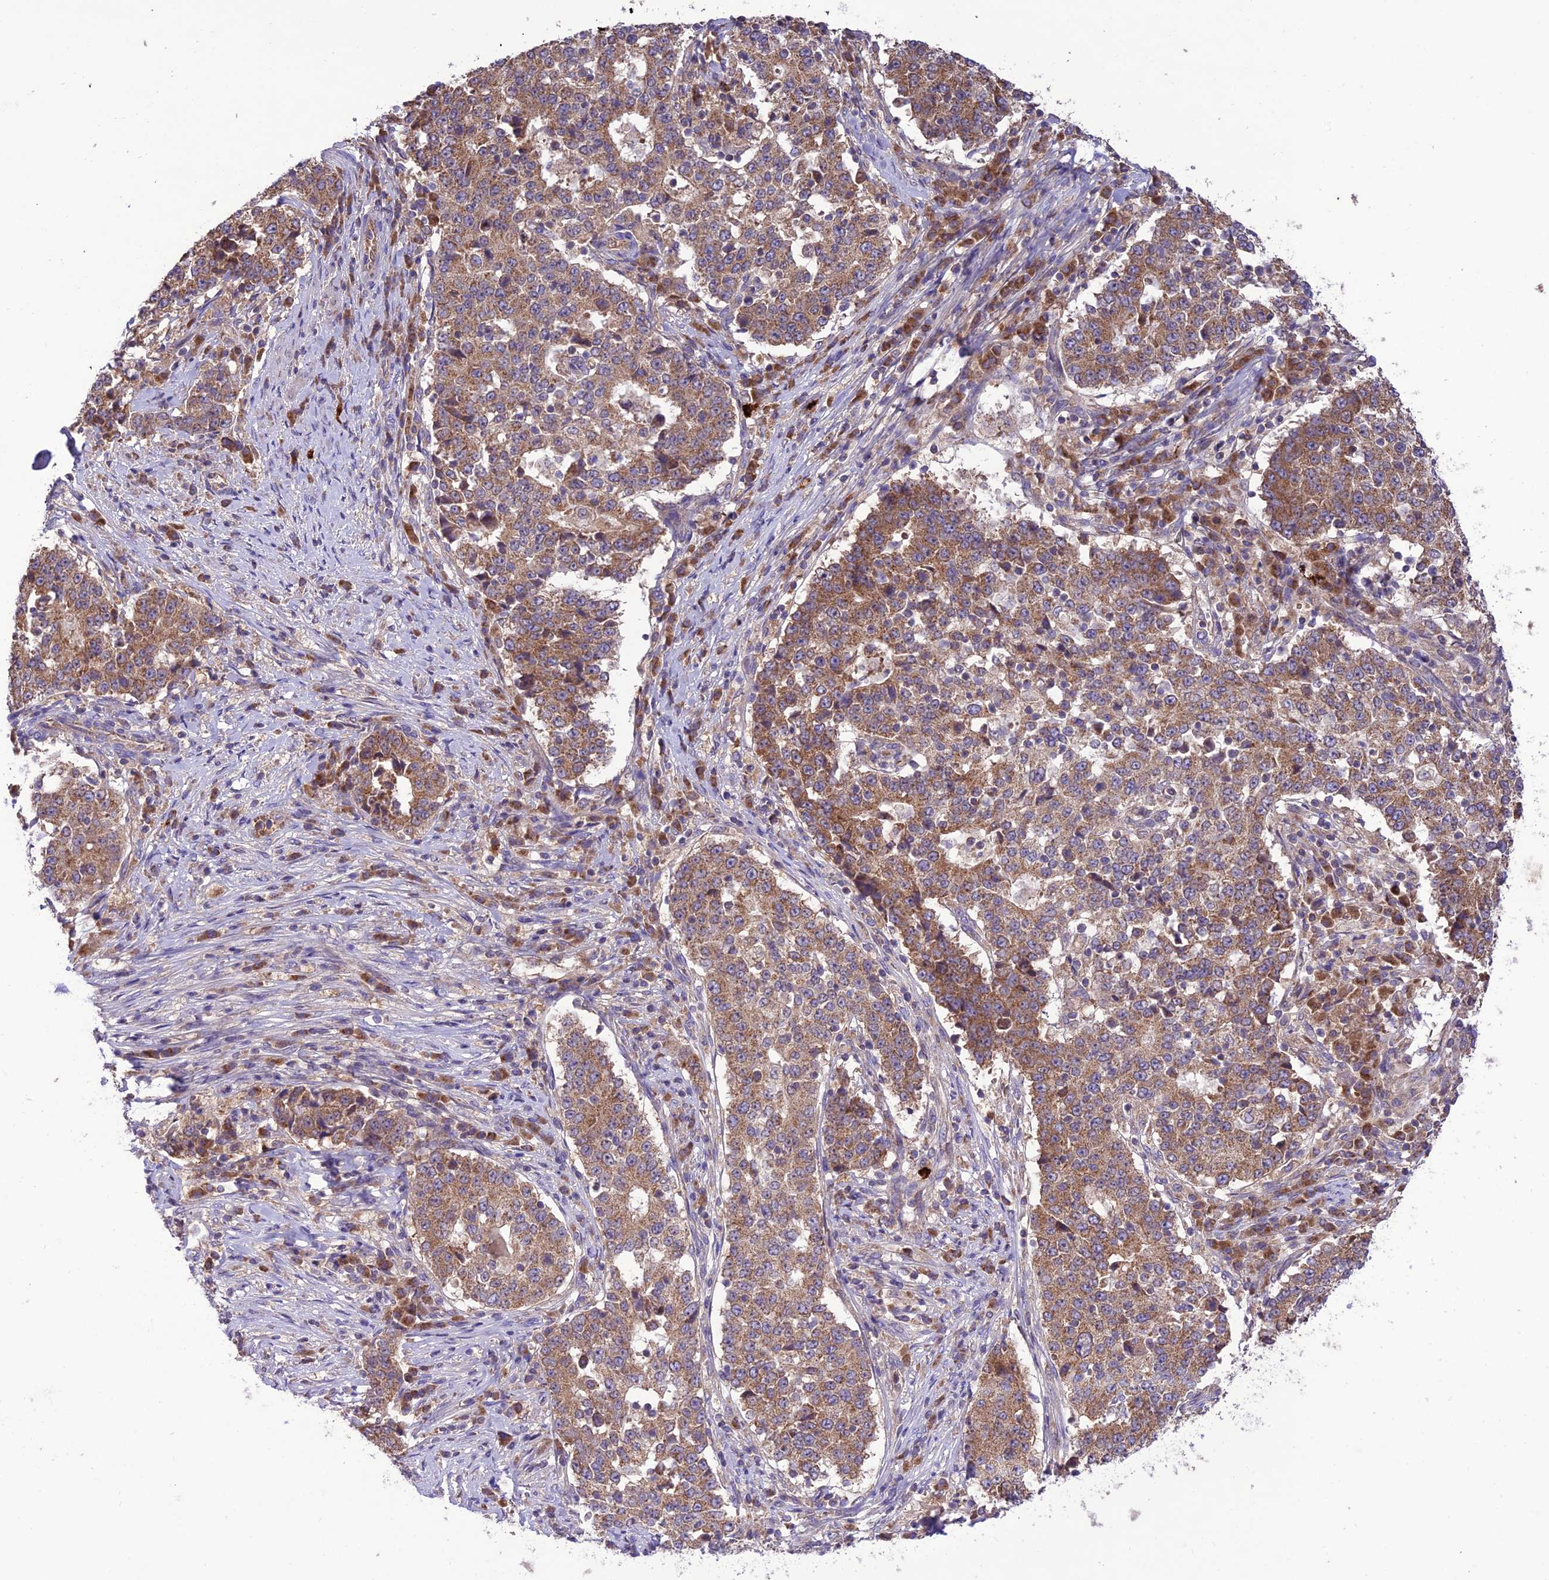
{"staining": {"intensity": "moderate", "quantity": ">75%", "location": "cytoplasmic/membranous"}, "tissue": "stomach cancer", "cell_type": "Tumor cells", "image_type": "cancer", "snomed": [{"axis": "morphology", "description": "Adenocarcinoma, NOS"}, {"axis": "topography", "description": "Stomach"}], "caption": "Adenocarcinoma (stomach) stained with DAB IHC demonstrates medium levels of moderate cytoplasmic/membranous staining in about >75% of tumor cells.", "gene": "NDUFAF1", "patient": {"sex": "male", "age": 59}}